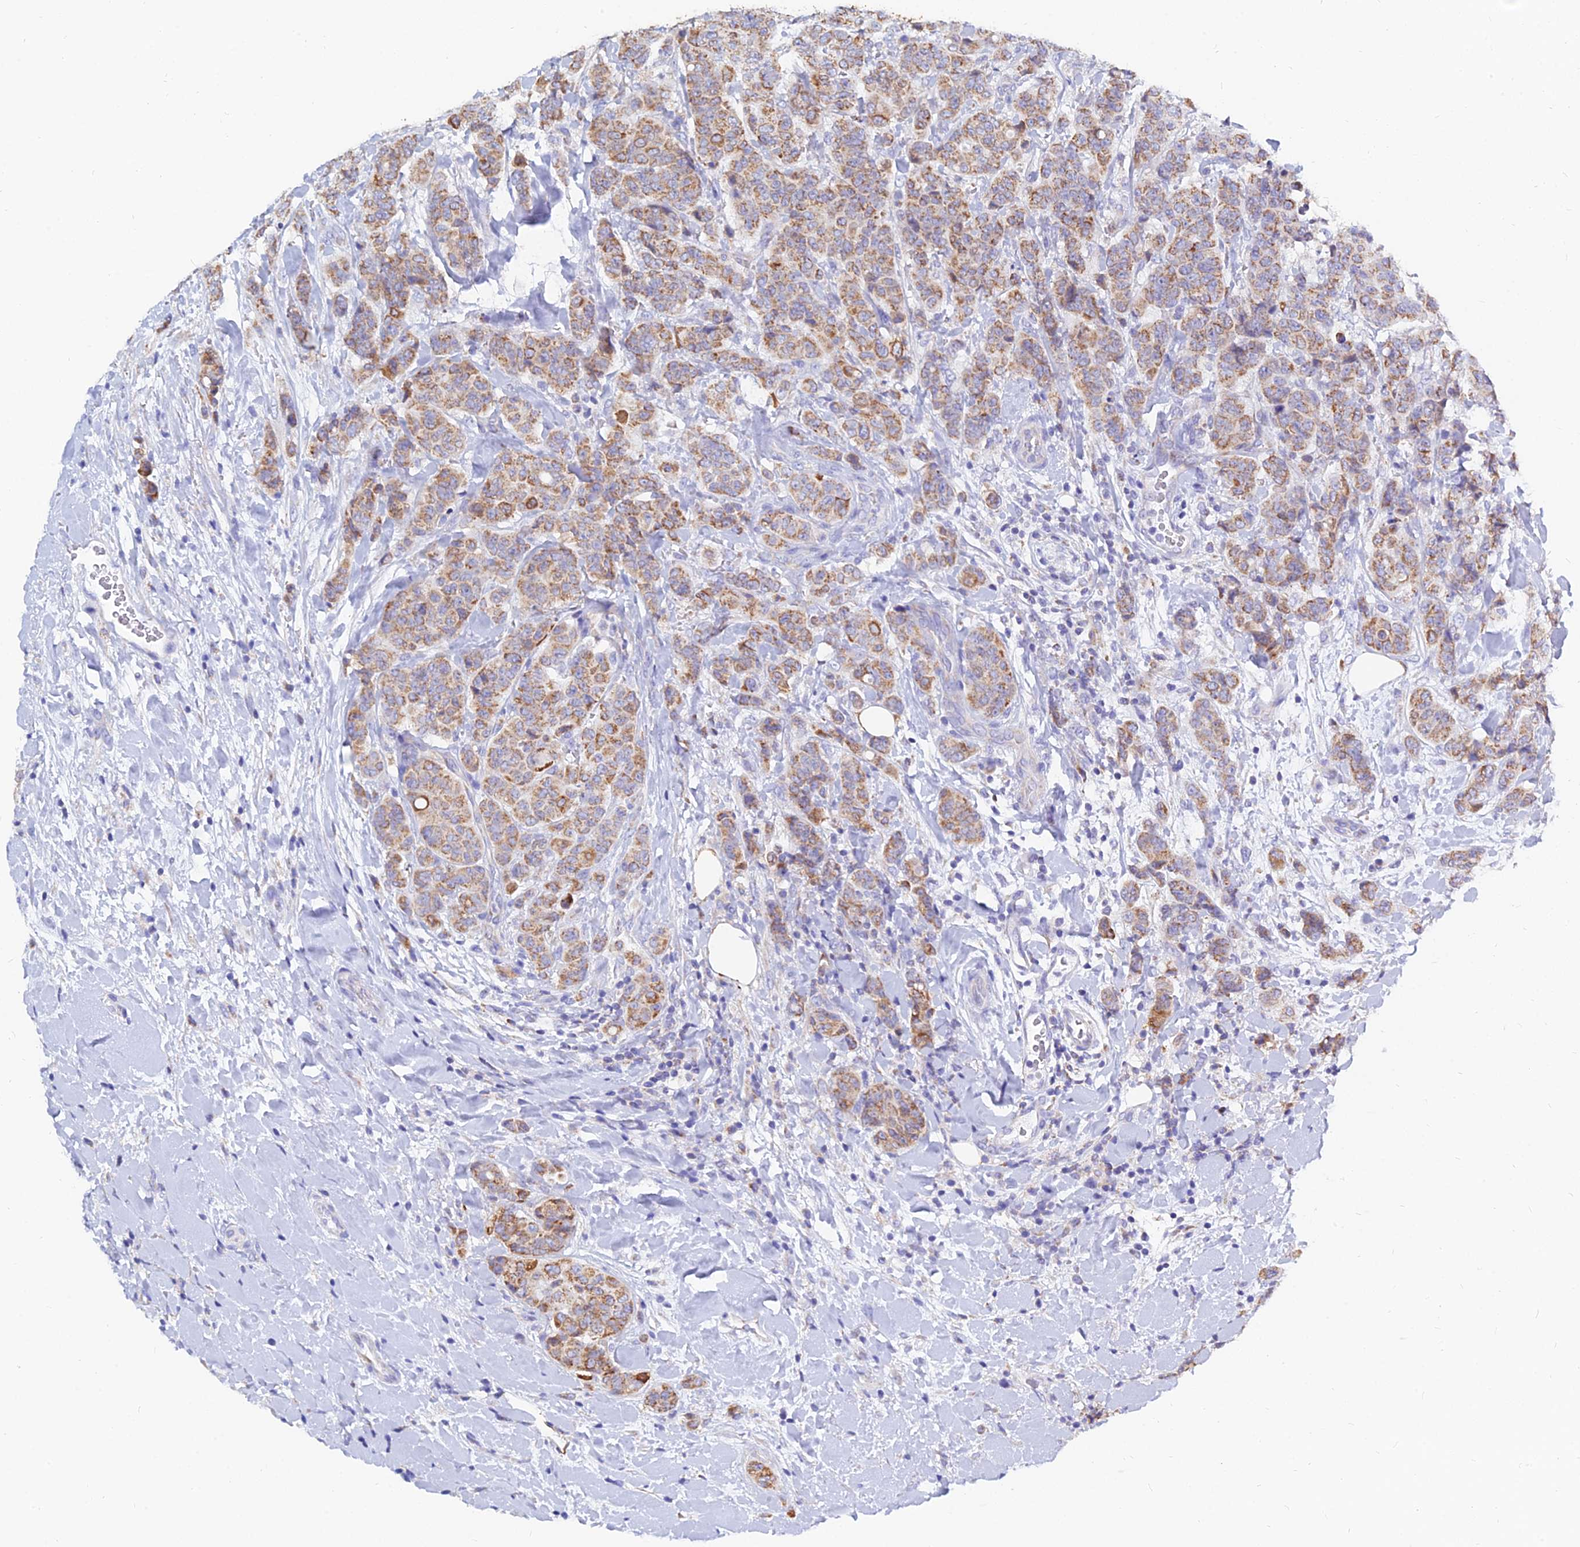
{"staining": {"intensity": "moderate", "quantity": ">75%", "location": "cytoplasmic/membranous"}, "tissue": "breast cancer", "cell_type": "Tumor cells", "image_type": "cancer", "snomed": [{"axis": "morphology", "description": "Duct carcinoma"}, {"axis": "topography", "description": "Breast"}], "caption": "The photomicrograph demonstrates a brown stain indicating the presence of a protein in the cytoplasmic/membranous of tumor cells in invasive ductal carcinoma (breast).", "gene": "MGST1", "patient": {"sex": "female", "age": 40}}